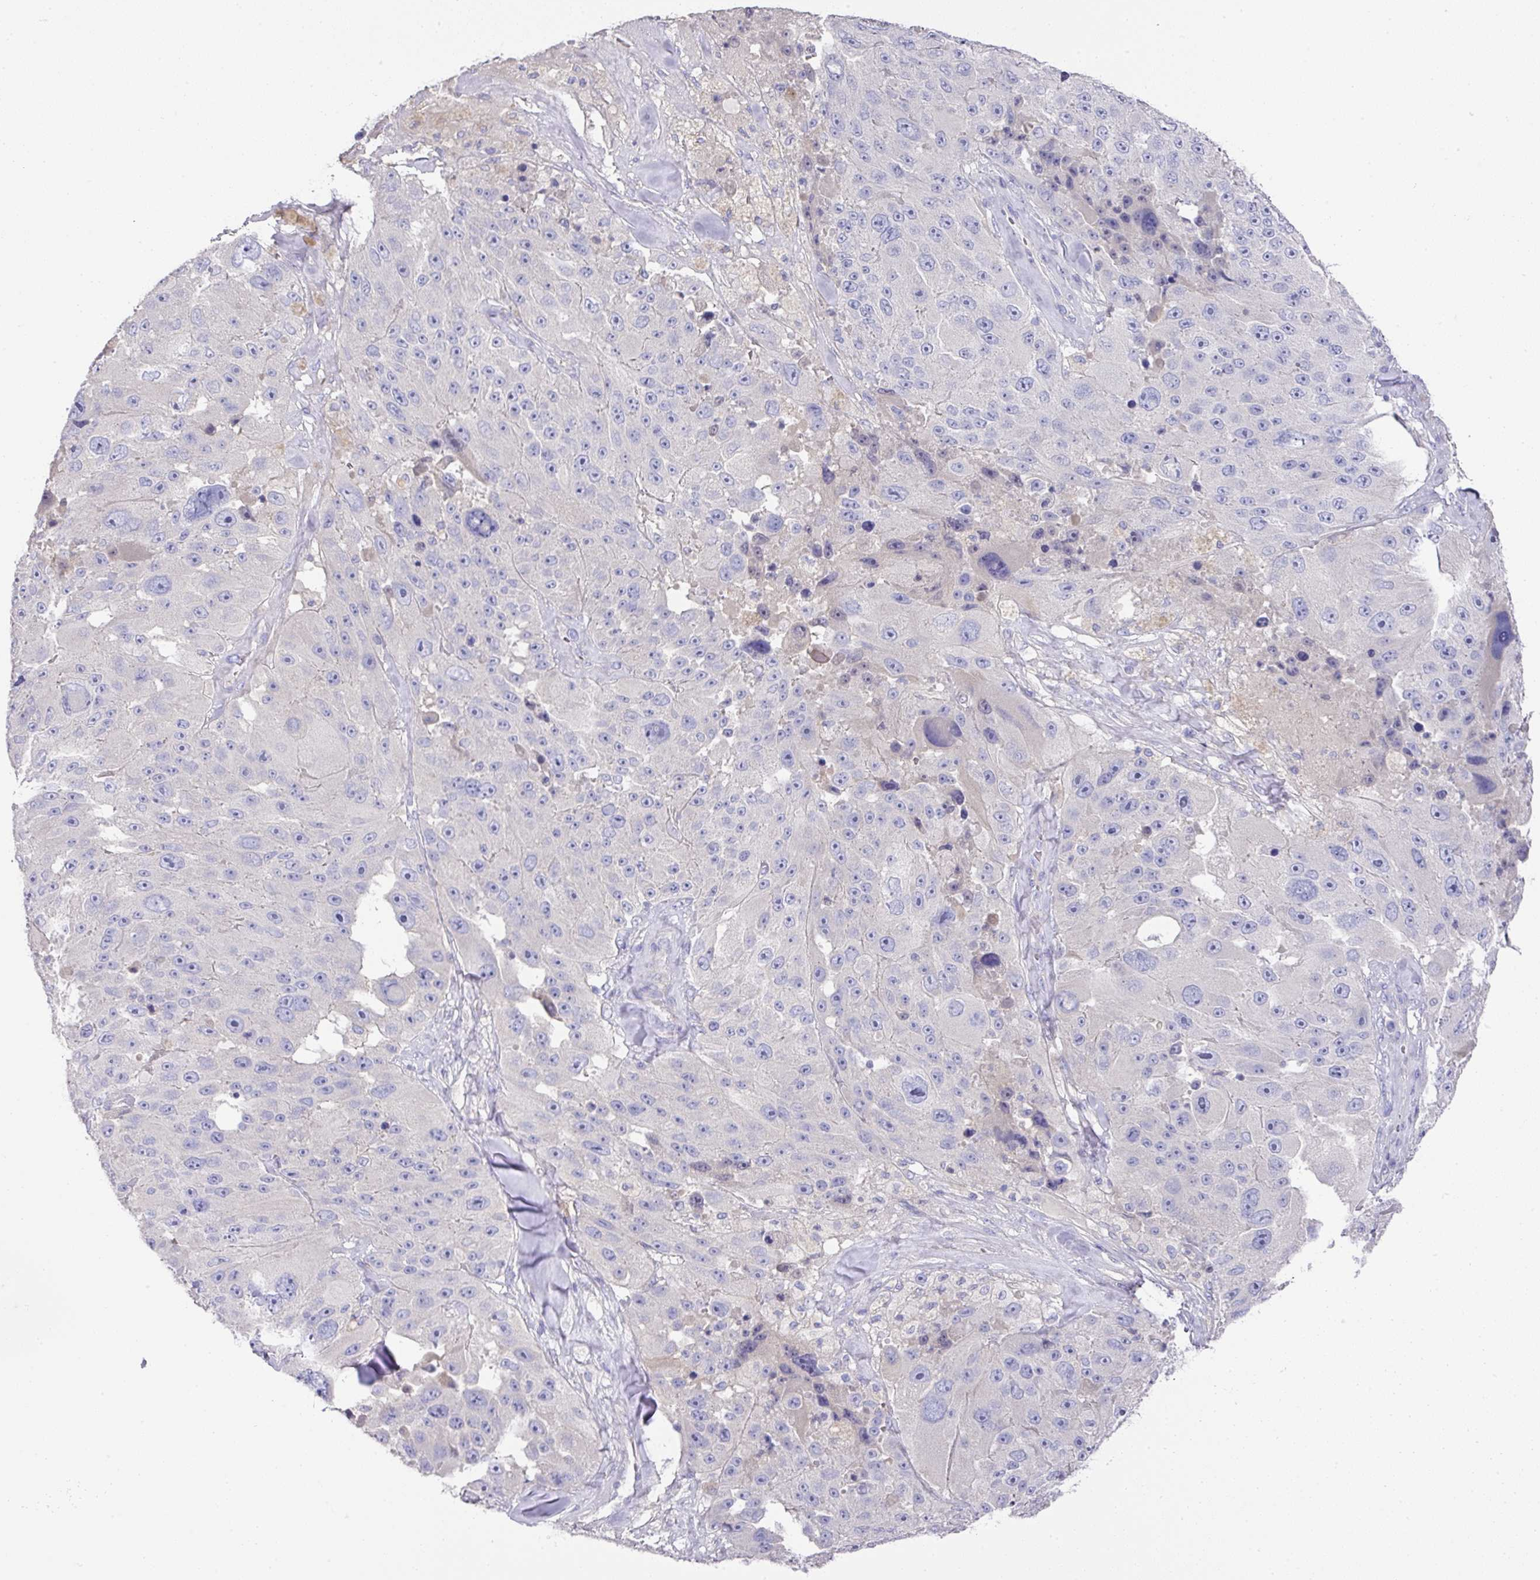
{"staining": {"intensity": "negative", "quantity": "none", "location": "none"}, "tissue": "melanoma", "cell_type": "Tumor cells", "image_type": "cancer", "snomed": [{"axis": "morphology", "description": "Malignant melanoma, Metastatic site"}, {"axis": "topography", "description": "Lymph node"}], "caption": "Immunohistochemistry image of neoplastic tissue: malignant melanoma (metastatic site) stained with DAB displays no significant protein positivity in tumor cells.", "gene": "TARM1", "patient": {"sex": "male", "age": 62}}